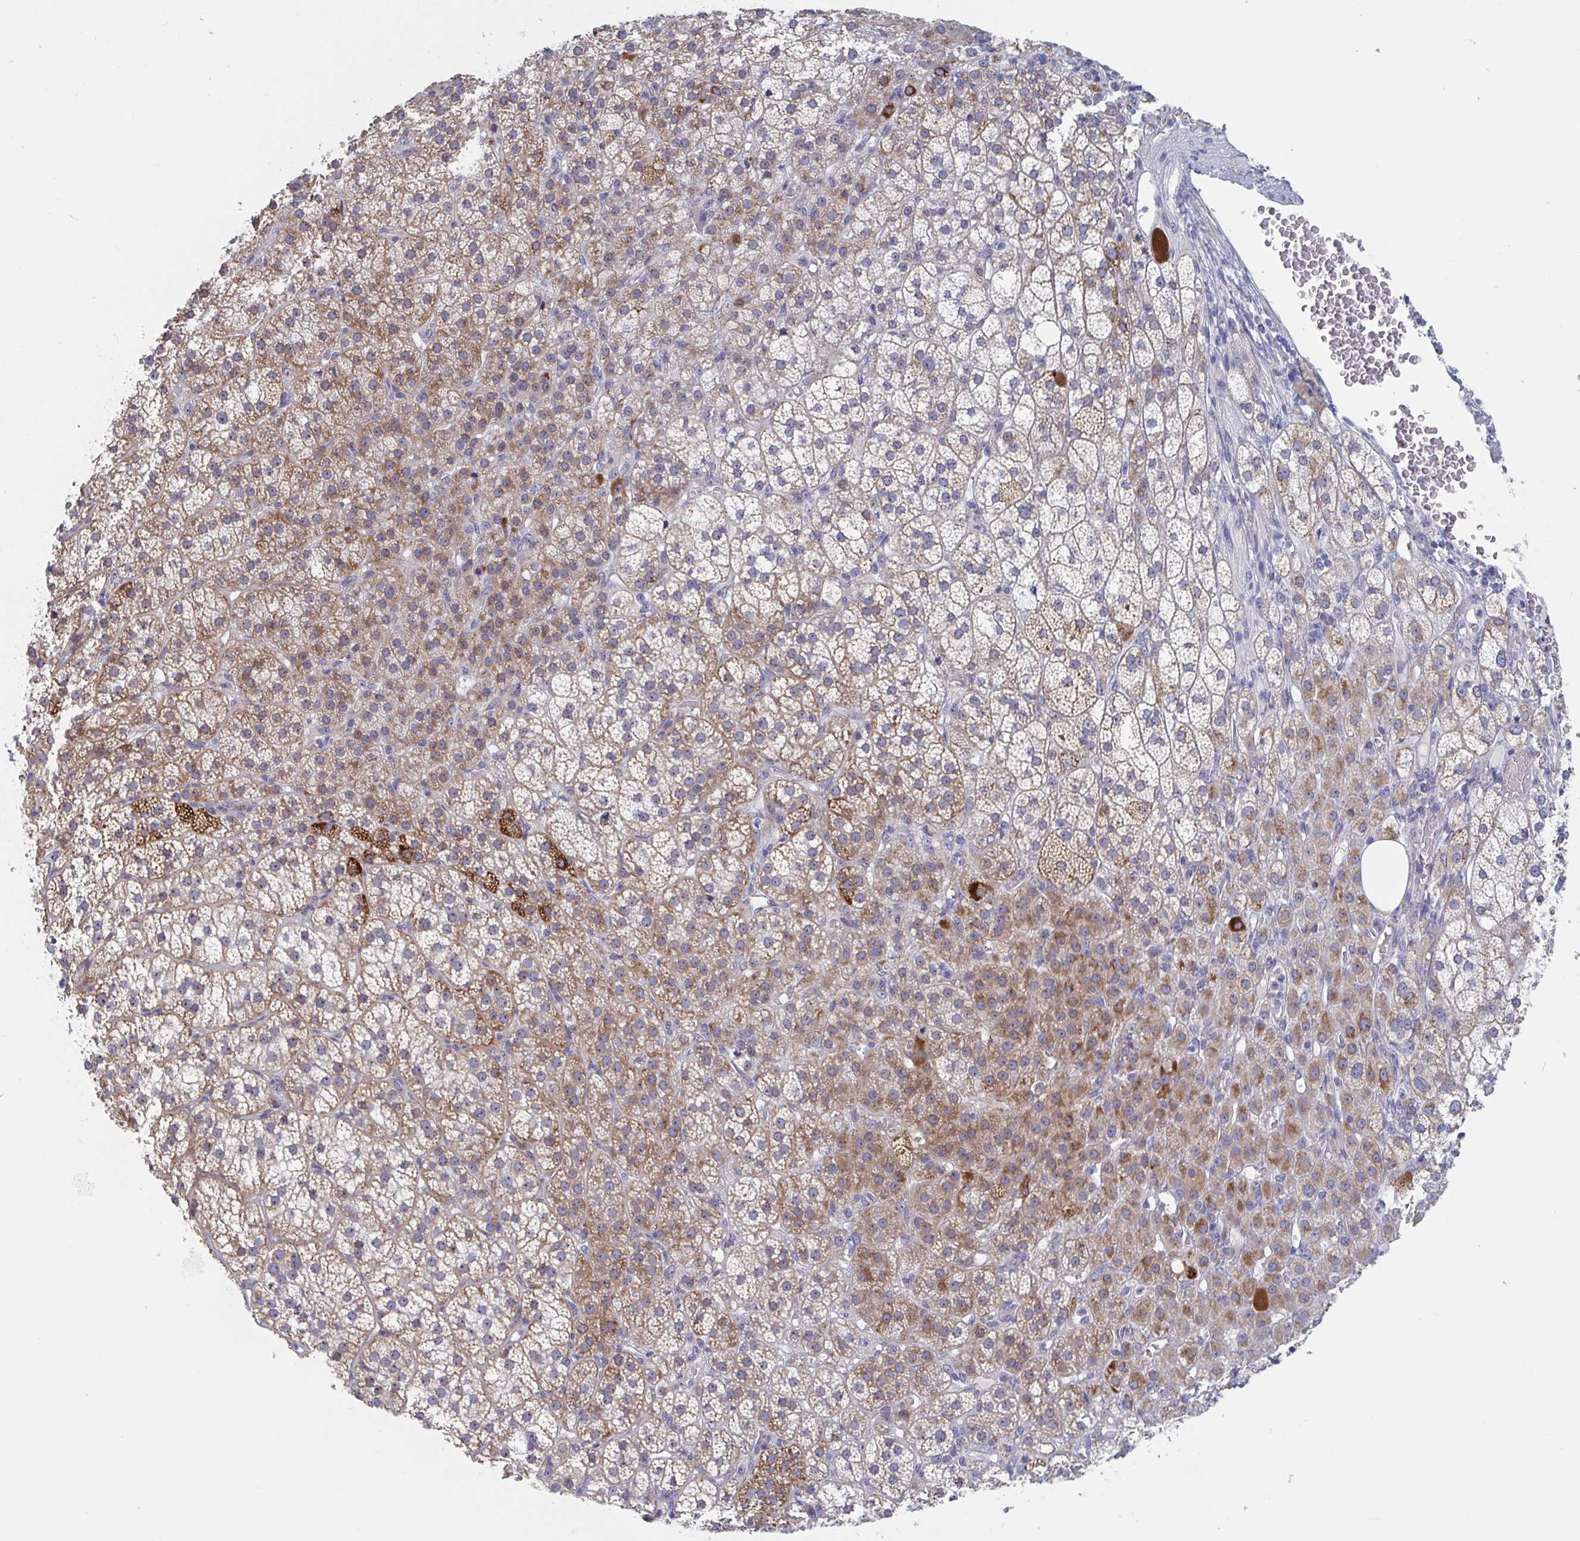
{"staining": {"intensity": "strong", "quantity": "25%-75%", "location": "cytoplasmic/membranous,nuclear"}, "tissue": "adrenal gland", "cell_type": "Glandular cells", "image_type": "normal", "snomed": [{"axis": "morphology", "description": "Normal tissue, NOS"}, {"axis": "topography", "description": "Adrenal gland"}], "caption": "High-magnification brightfield microscopy of normal adrenal gland stained with DAB (brown) and counterstained with hematoxylin (blue). glandular cells exhibit strong cytoplasmic/membranous,nuclear positivity is present in approximately25%-75% of cells.", "gene": "MRPL53", "patient": {"sex": "female", "age": 60}}